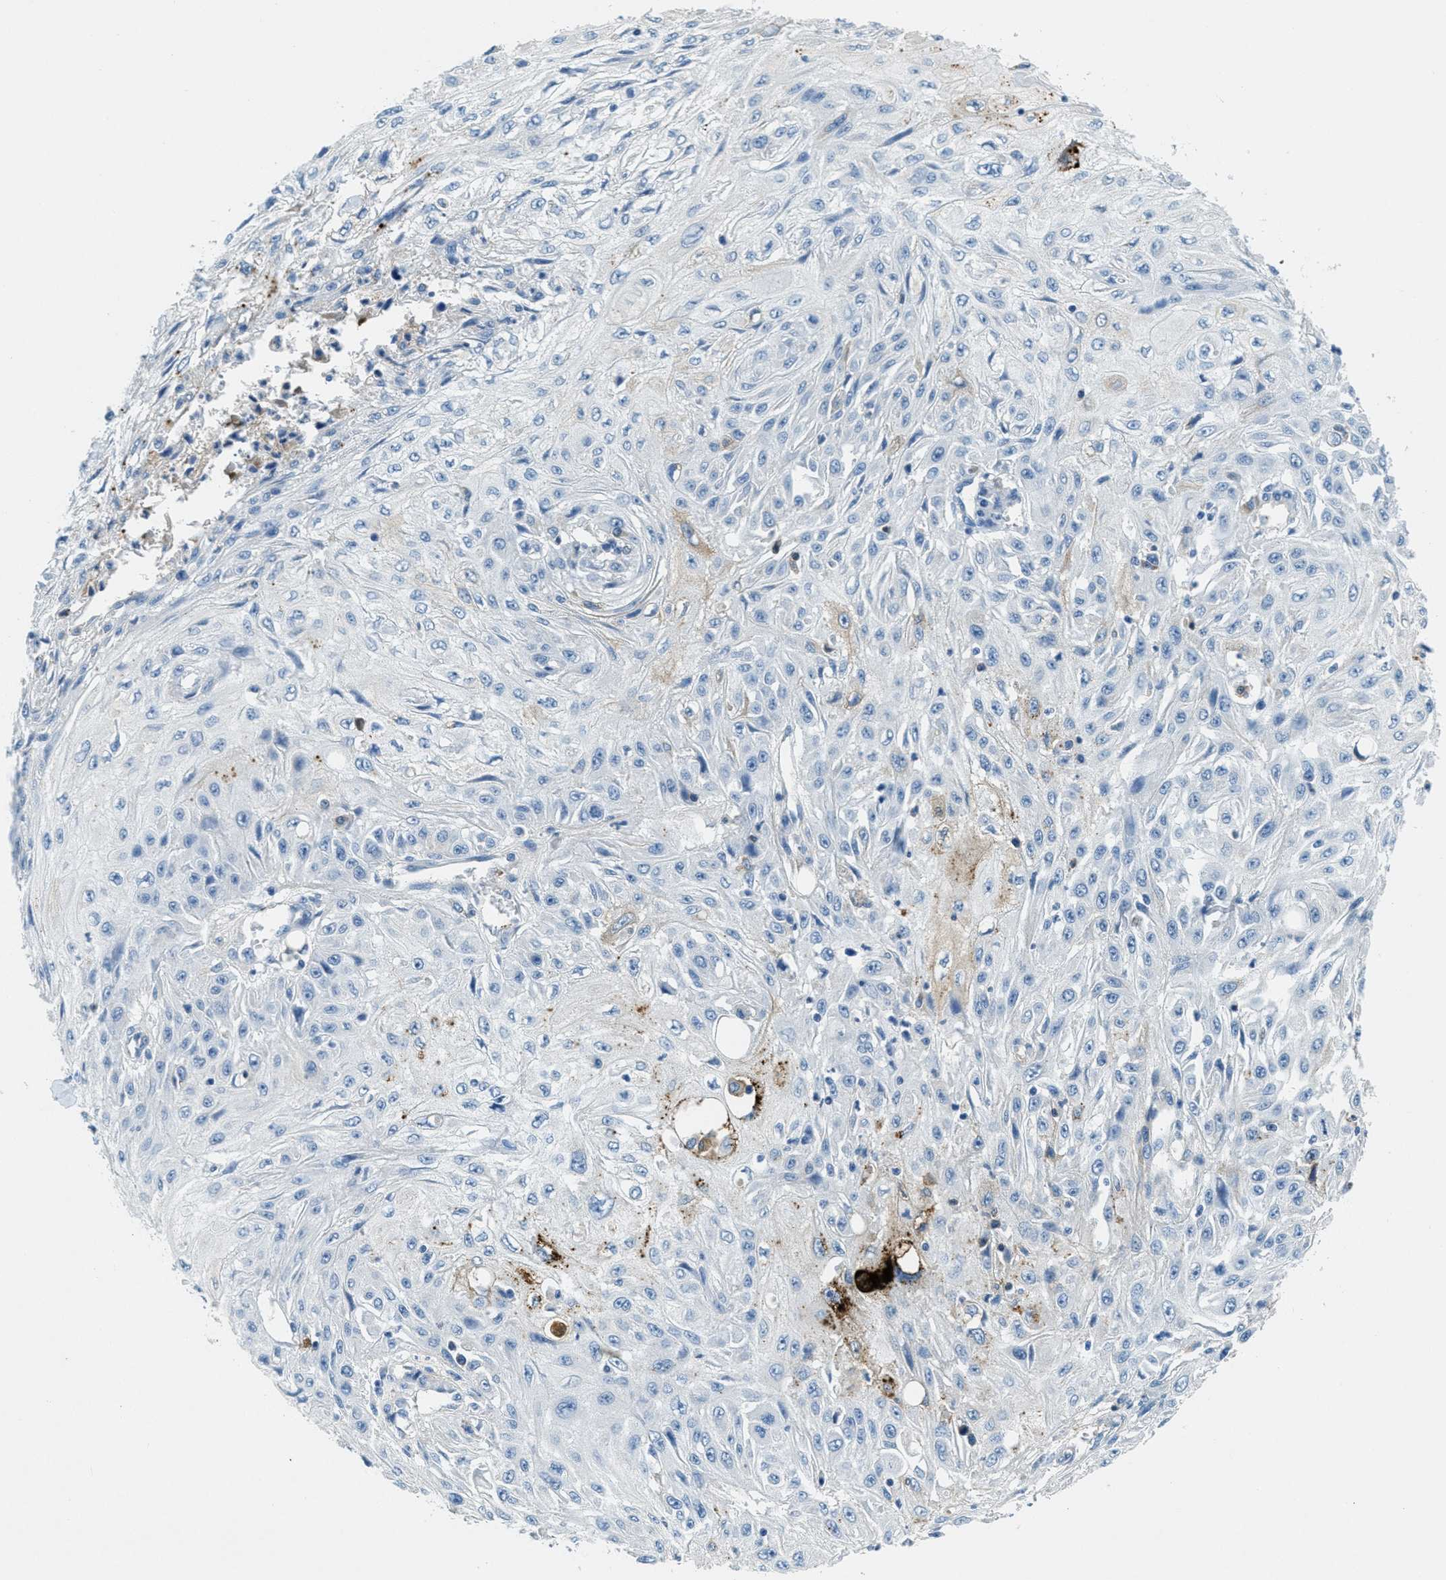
{"staining": {"intensity": "negative", "quantity": "none", "location": "none"}, "tissue": "skin cancer", "cell_type": "Tumor cells", "image_type": "cancer", "snomed": [{"axis": "morphology", "description": "Squamous cell carcinoma, NOS"}, {"axis": "topography", "description": "Skin"}], "caption": "DAB immunohistochemical staining of skin cancer (squamous cell carcinoma) exhibits no significant expression in tumor cells. (DAB (3,3'-diaminobenzidine) immunohistochemistry (IHC), high magnification).", "gene": "A2M", "patient": {"sex": "male", "age": 75}}